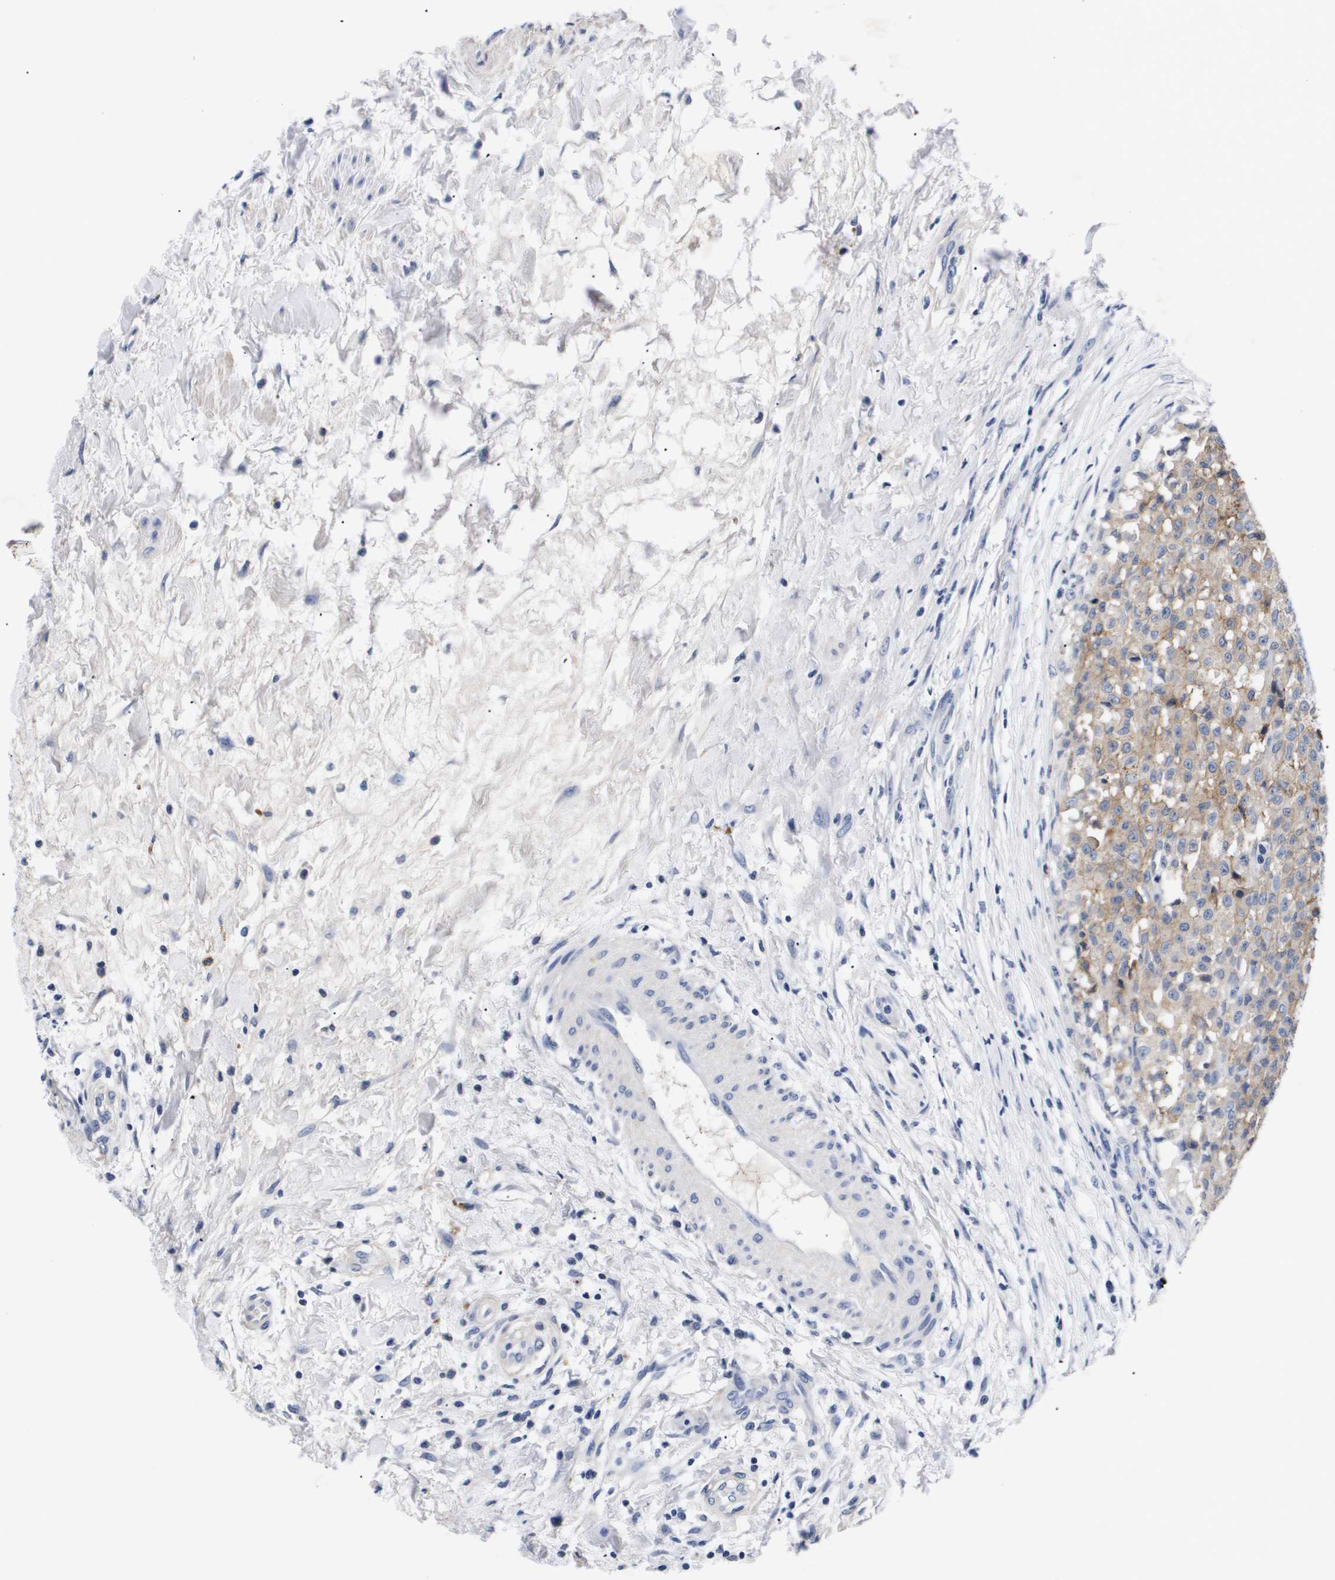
{"staining": {"intensity": "moderate", "quantity": "25%-75%", "location": "cytoplasmic/membranous"}, "tissue": "testis cancer", "cell_type": "Tumor cells", "image_type": "cancer", "snomed": [{"axis": "morphology", "description": "Seminoma, NOS"}, {"axis": "topography", "description": "Testis"}], "caption": "A brown stain labels moderate cytoplasmic/membranous staining of a protein in testis cancer (seminoma) tumor cells. Nuclei are stained in blue.", "gene": "ATP6V0A4", "patient": {"sex": "male", "age": 59}}